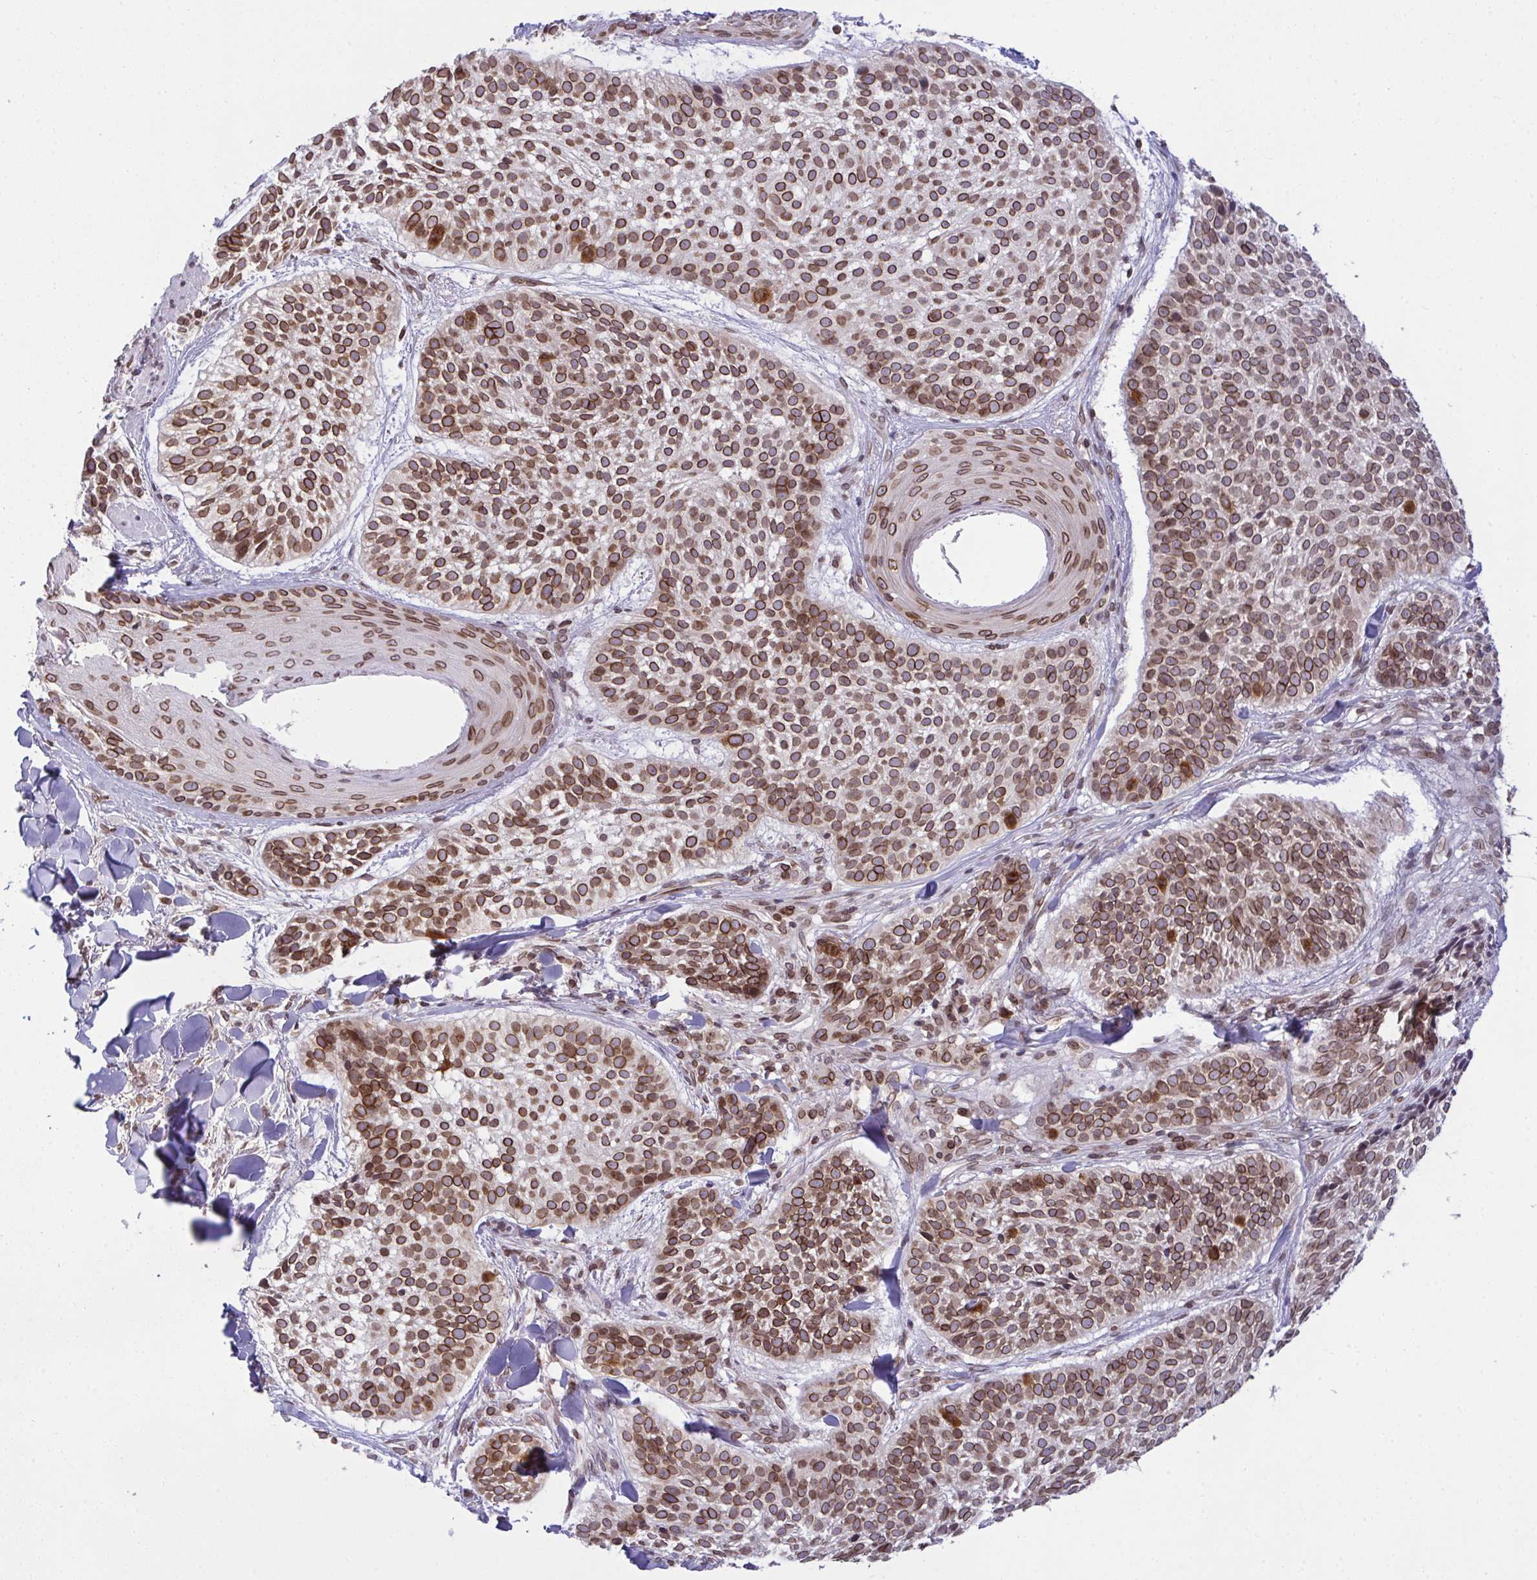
{"staining": {"intensity": "strong", "quantity": ">75%", "location": "cytoplasmic/membranous,nuclear"}, "tissue": "skin cancer", "cell_type": "Tumor cells", "image_type": "cancer", "snomed": [{"axis": "morphology", "description": "Basal cell carcinoma"}, {"axis": "topography", "description": "Skin"}, {"axis": "topography", "description": "Skin of scalp"}], "caption": "Human skin cancer (basal cell carcinoma) stained with a brown dye shows strong cytoplasmic/membranous and nuclear positive staining in approximately >75% of tumor cells.", "gene": "RANBP2", "patient": {"sex": "female", "age": 45}}